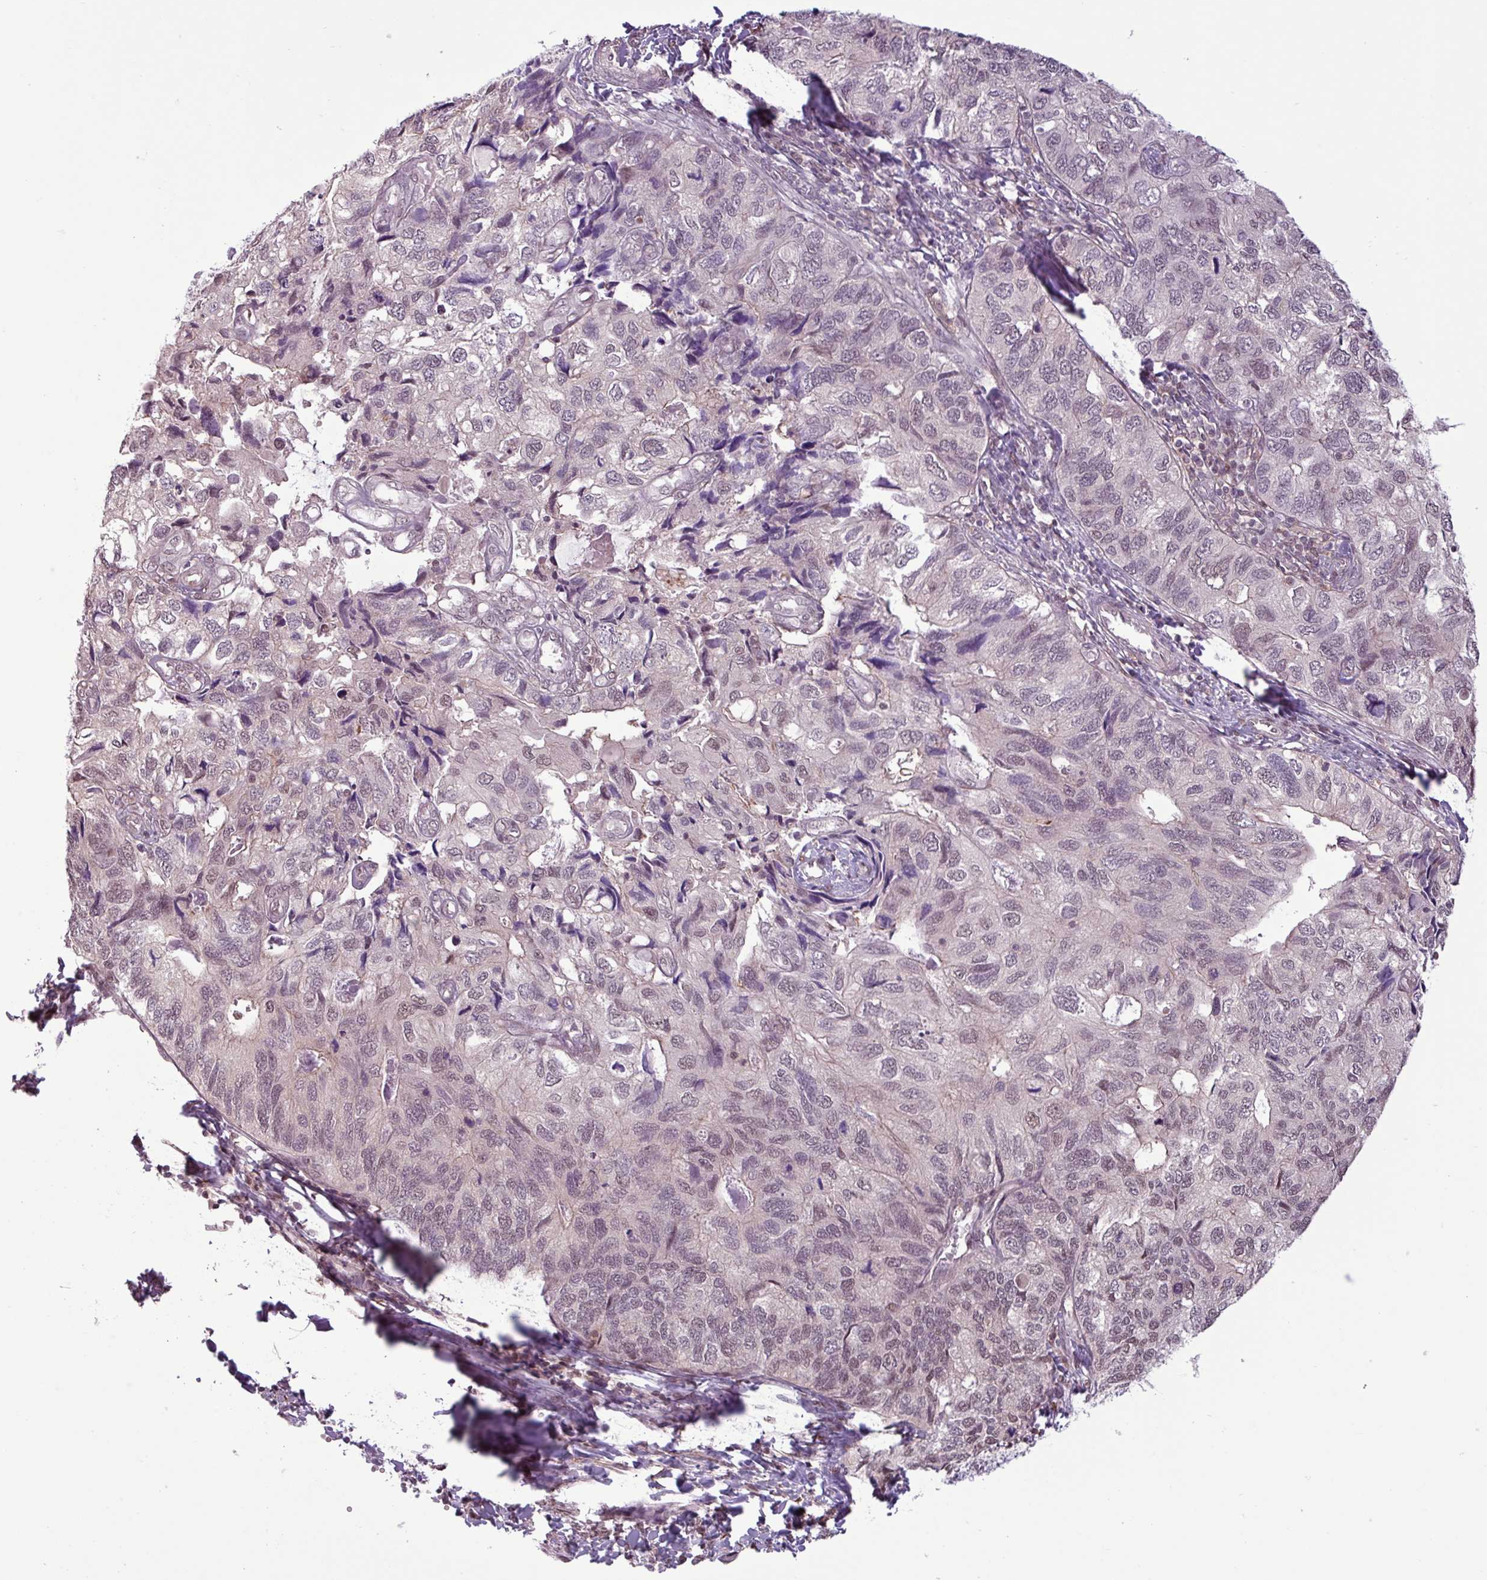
{"staining": {"intensity": "weak", "quantity": "<25%", "location": "nuclear"}, "tissue": "endometrial cancer", "cell_type": "Tumor cells", "image_type": "cancer", "snomed": [{"axis": "morphology", "description": "Carcinoma, NOS"}, {"axis": "topography", "description": "Uterus"}], "caption": "IHC photomicrograph of neoplastic tissue: human endometrial cancer stained with DAB (3,3'-diaminobenzidine) demonstrates no significant protein expression in tumor cells. (DAB IHC visualized using brightfield microscopy, high magnification).", "gene": "NOTCH2", "patient": {"sex": "female", "age": 76}}